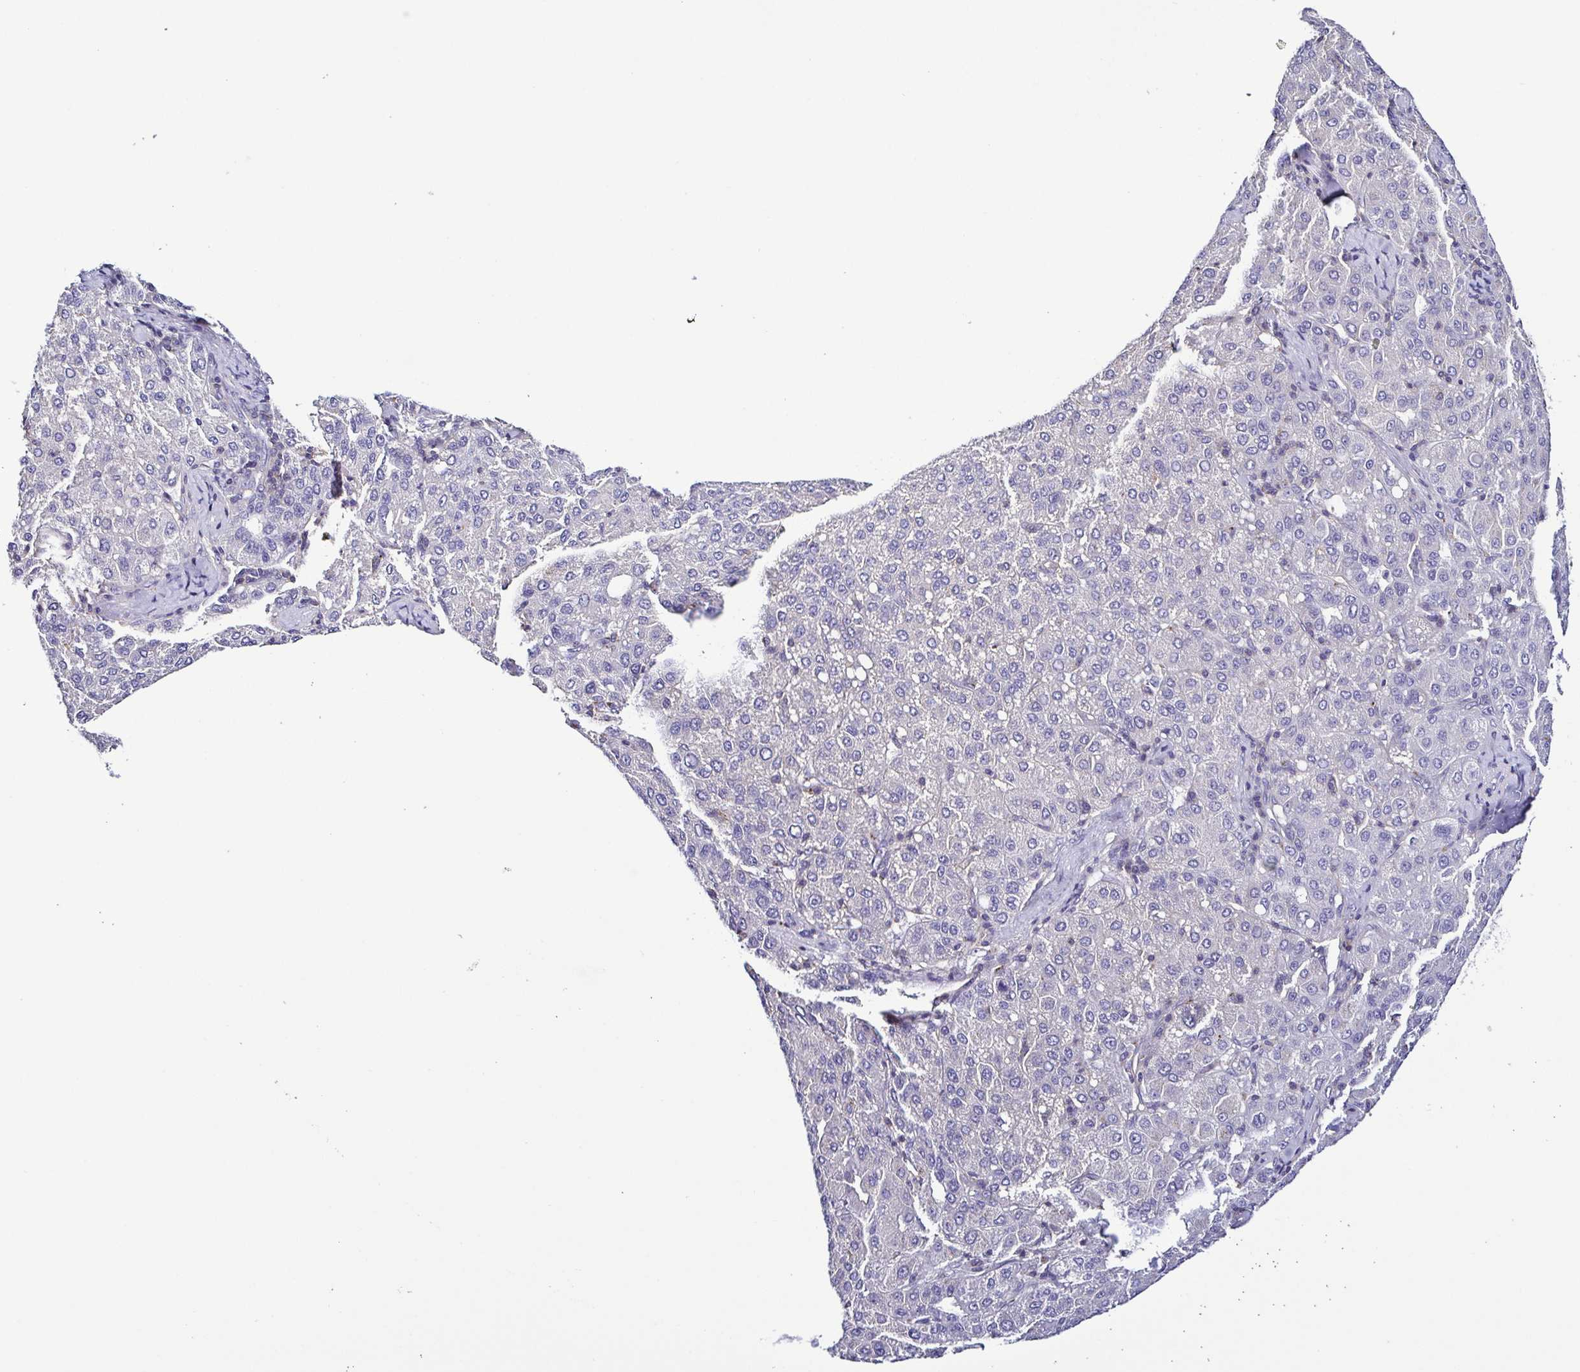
{"staining": {"intensity": "negative", "quantity": "none", "location": "none"}, "tissue": "liver cancer", "cell_type": "Tumor cells", "image_type": "cancer", "snomed": [{"axis": "morphology", "description": "Carcinoma, Hepatocellular, NOS"}, {"axis": "topography", "description": "Liver"}], "caption": "This is a image of IHC staining of liver hepatocellular carcinoma, which shows no positivity in tumor cells. Brightfield microscopy of IHC stained with DAB (brown) and hematoxylin (blue), captured at high magnification.", "gene": "TNNT2", "patient": {"sex": "male", "age": 65}}